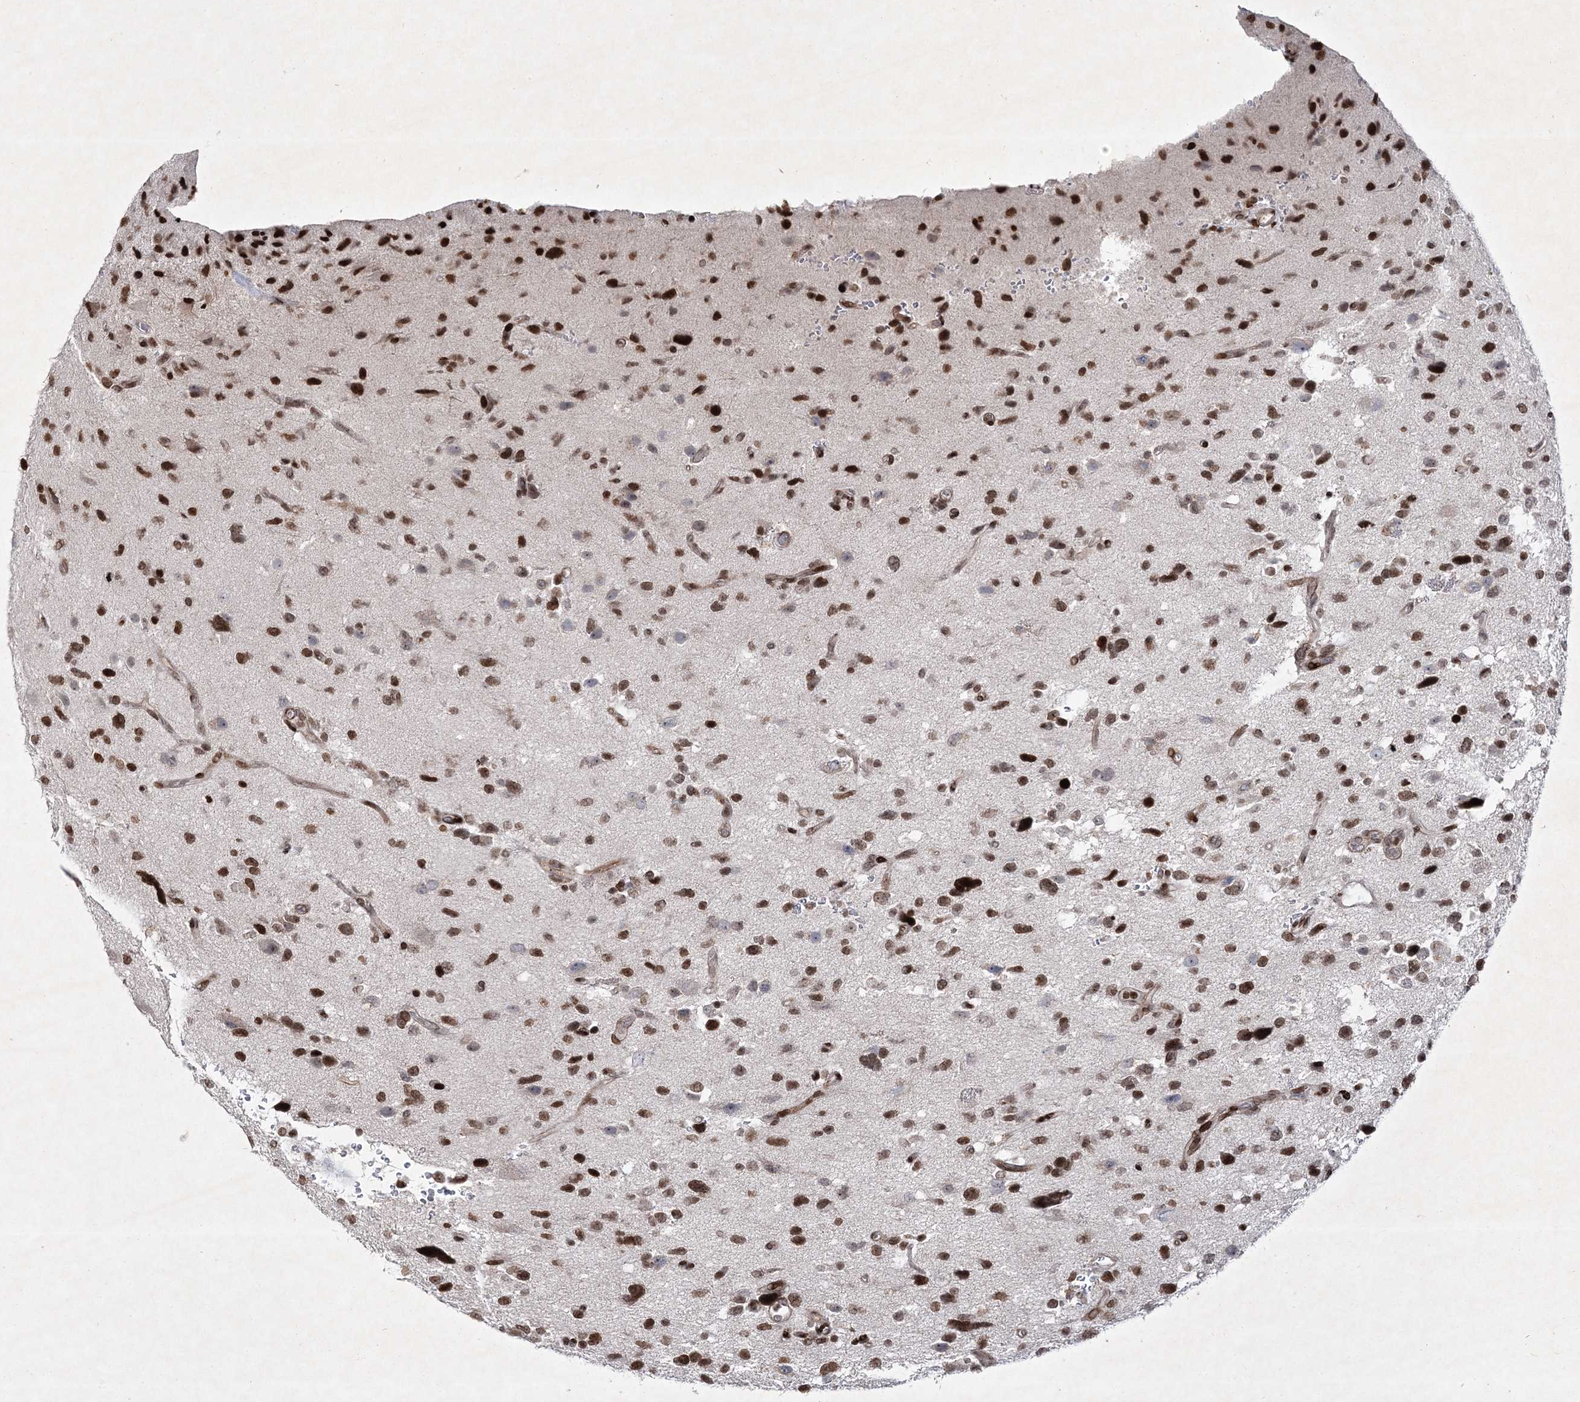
{"staining": {"intensity": "moderate", "quantity": "25%-75%", "location": "nuclear"}, "tissue": "glioma", "cell_type": "Tumor cells", "image_type": "cancer", "snomed": [{"axis": "morphology", "description": "Glioma, malignant, High grade"}, {"axis": "topography", "description": "Brain"}], "caption": "Immunohistochemical staining of human glioma reveals medium levels of moderate nuclear expression in about 25%-75% of tumor cells. (DAB (3,3'-diaminobenzidine) IHC, brown staining for protein, blue staining for nuclei).", "gene": "SMIM29", "patient": {"sex": "male", "age": 33}}